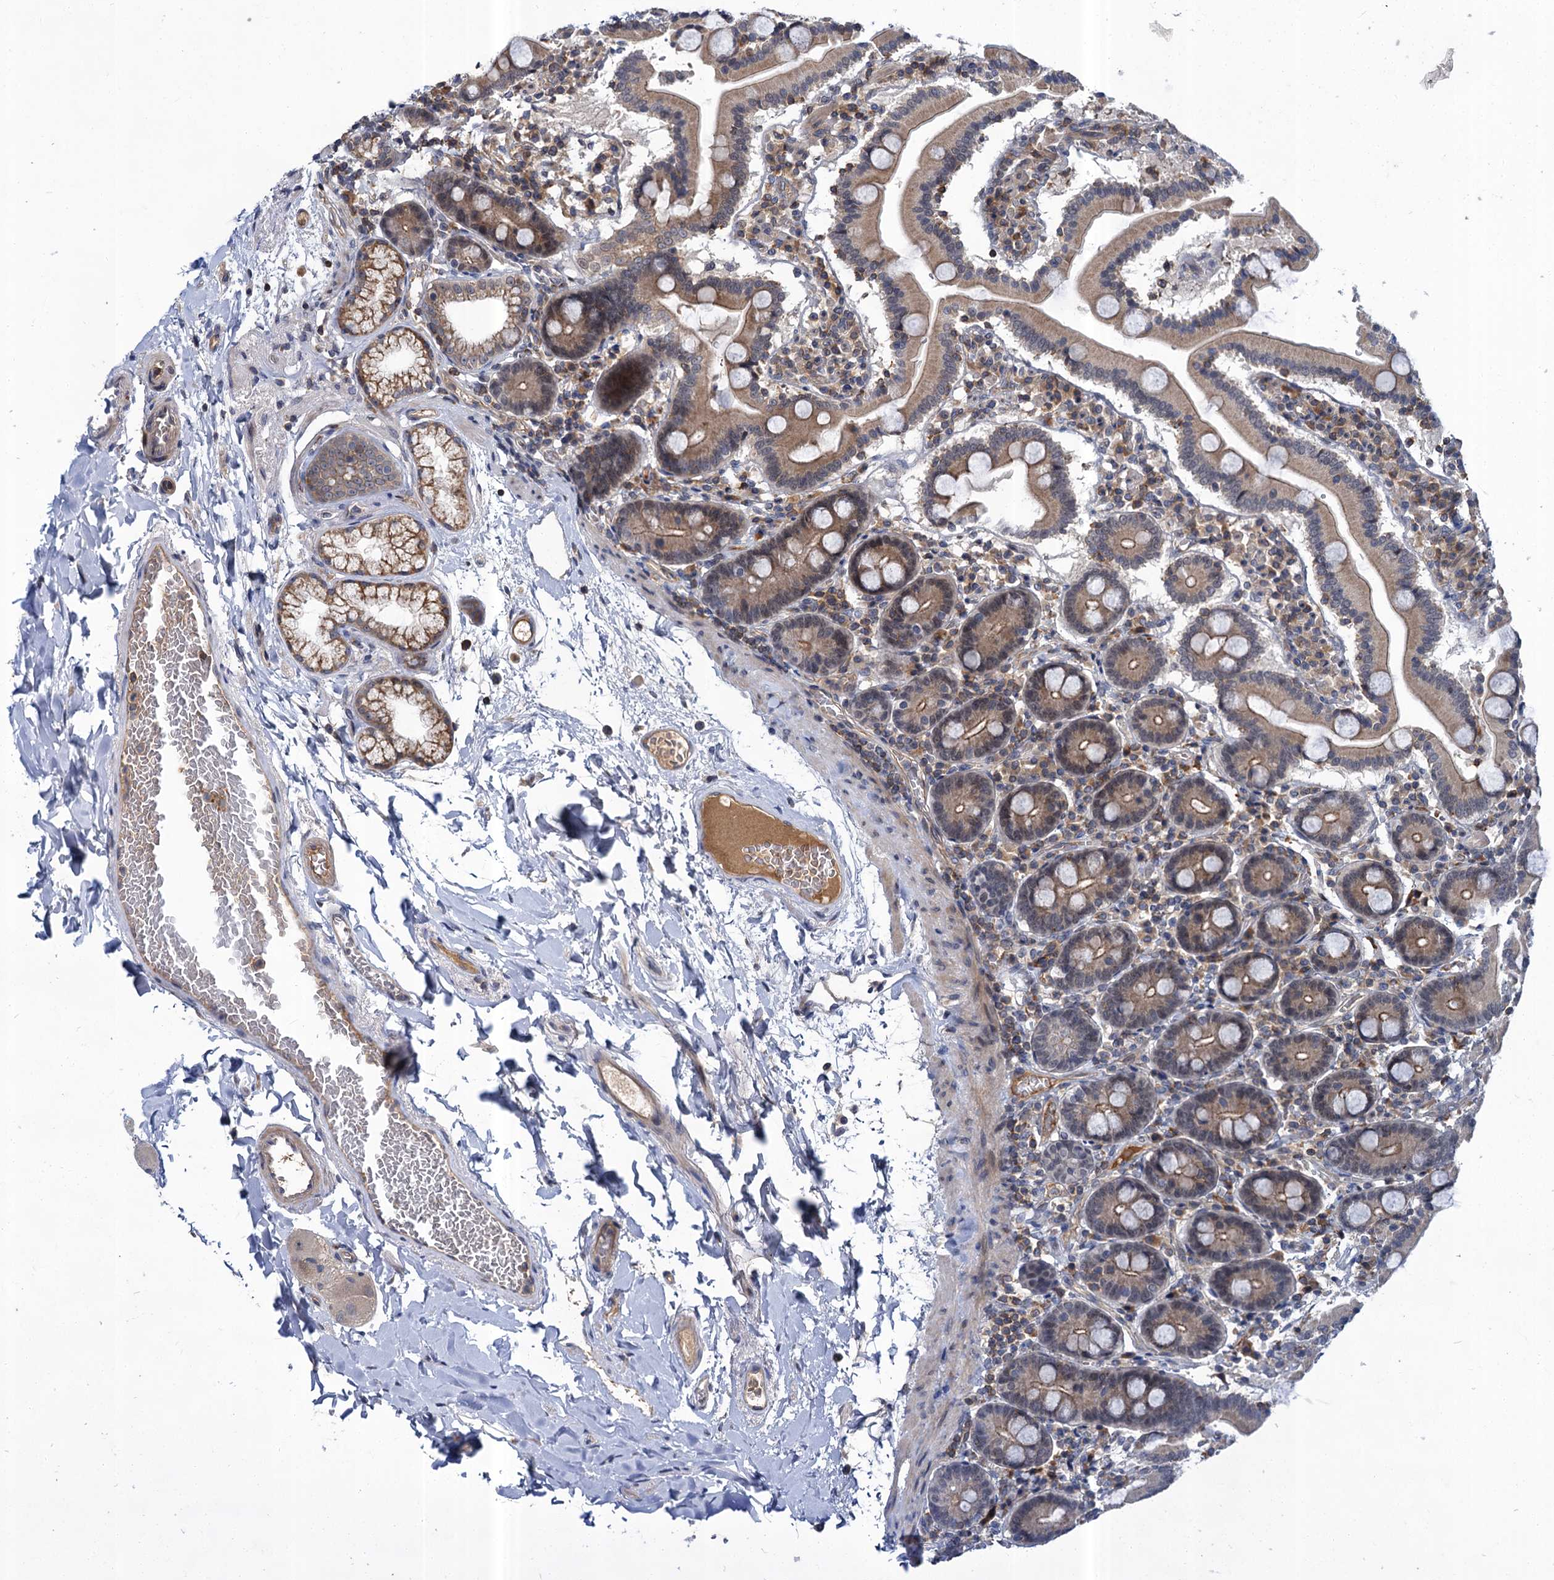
{"staining": {"intensity": "moderate", "quantity": ">75%", "location": "cytoplasmic/membranous"}, "tissue": "duodenum", "cell_type": "Glandular cells", "image_type": "normal", "snomed": [{"axis": "morphology", "description": "Normal tissue, NOS"}, {"axis": "topography", "description": "Duodenum"}], "caption": "This photomicrograph shows normal duodenum stained with IHC to label a protein in brown. The cytoplasmic/membranous of glandular cells show moderate positivity for the protein. Nuclei are counter-stained blue.", "gene": "ABLIM1", "patient": {"sex": "male", "age": 55}}